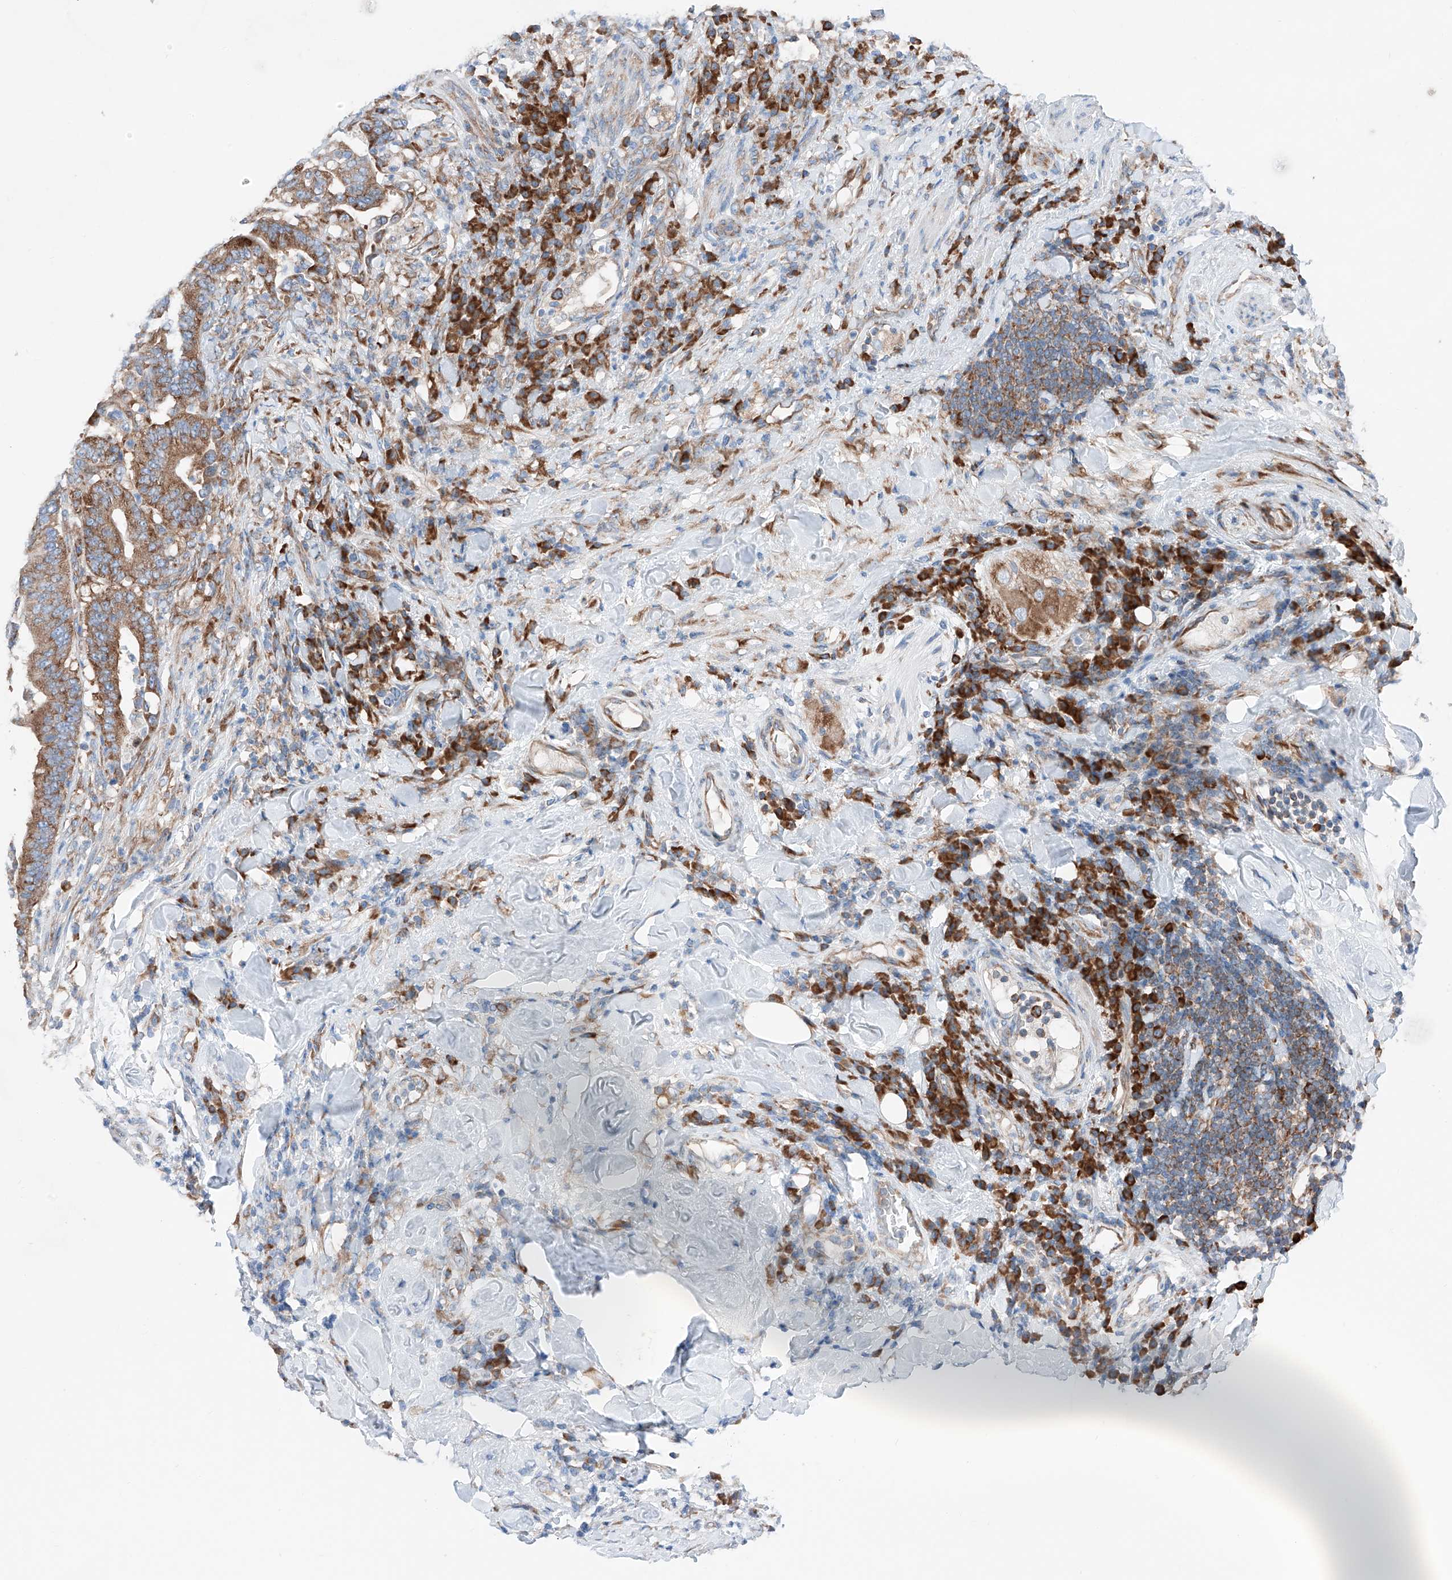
{"staining": {"intensity": "moderate", "quantity": ">75%", "location": "cytoplasmic/membranous"}, "tissue": "colorectal cancer", "cell_type": "Tumor cells", "image_type": "cancer", "snomed": [{"axis": "morphology", "description": "Adenocarcinoma, NOS"}, {"axis": "topography", "description": "Colon"}], "caption": "Protein expression analysis of human adenocarcinoma (colorectal) reveals moderate cytoplasmic/membranous positivity in about >75% of tumor cells. The protein is stained brown, and the nuclei are stained in blue (DAB (3,3'-diaminobenzidine) IHC with brightfield microscopy, high magnification).", "gene": "CRELD1", "patient": {"sex": "female", "age": 66}}